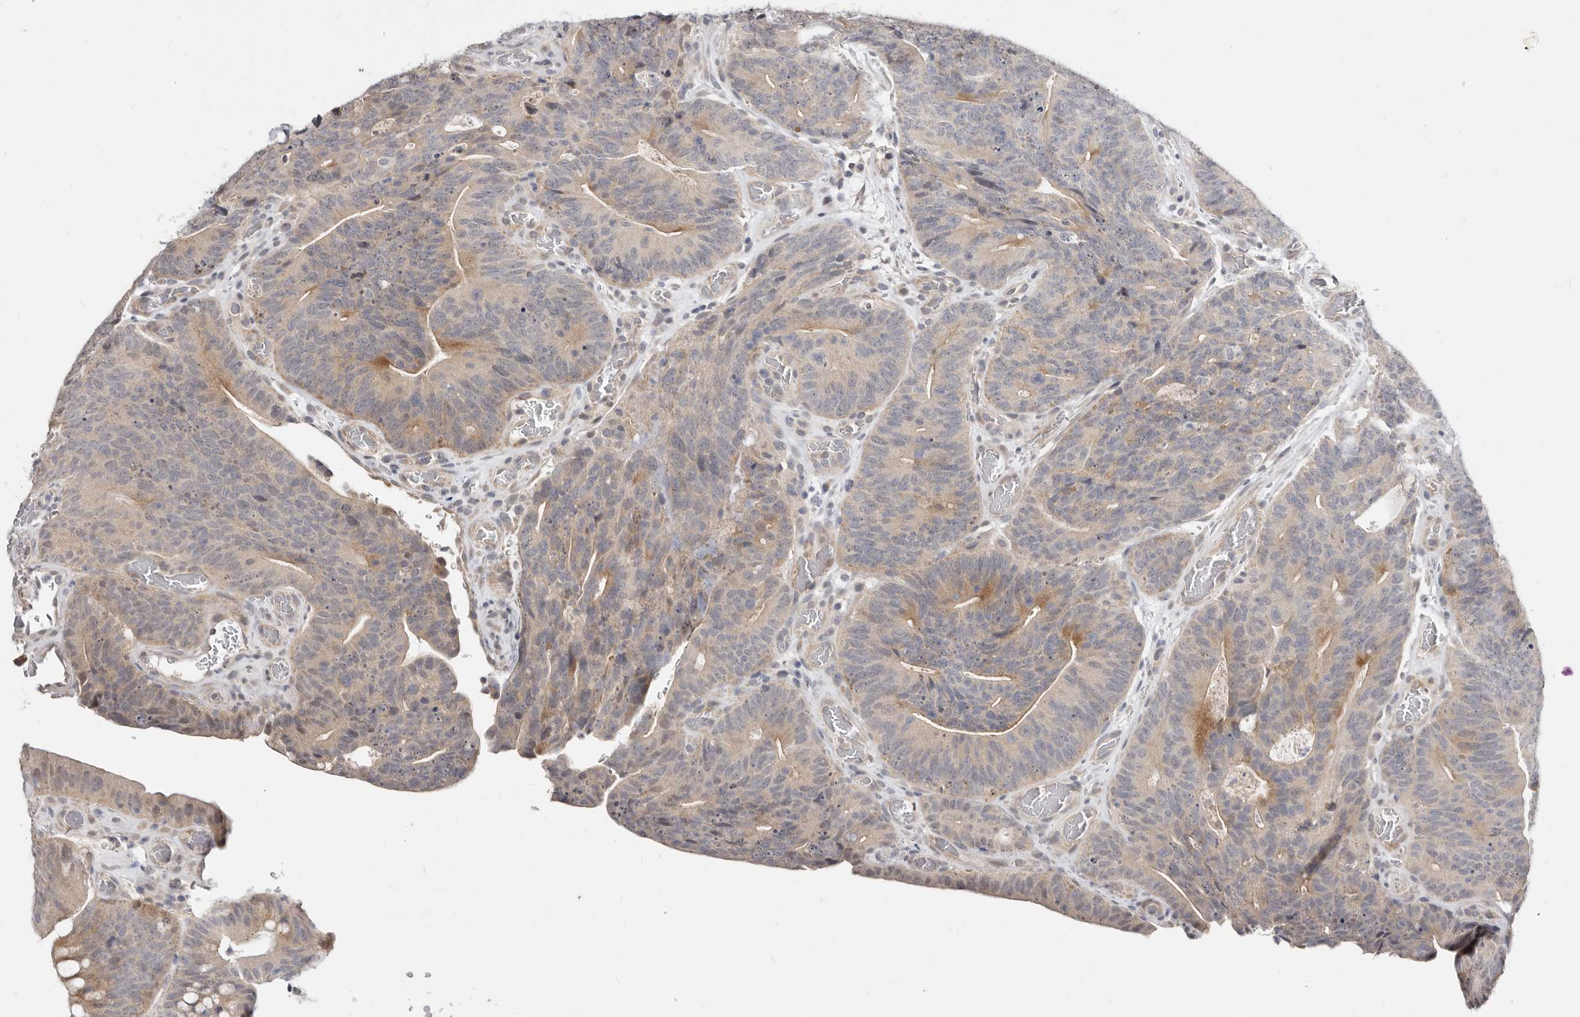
{"staining": {"intensity": "moderate", "quantity": "25%-75%", "location": "cytoplasmic/membranous"}, "tissue": "colorectal cancer", "cell_type": "Tumor cells", "image_type": "cancer", "snomed": [{"axis": "morphology", "description": "Normal tissue, NOS"}, {"axis": "topography", "description": "Colon"}], "caption": "A medium amount of moderate cytoplasmic/membranous staining is seen in approximately 25%-75% of tumor cells in colorectal cancer tissue.", "gene": "KLHL4", "patient": {"sex": "female", "age": 82}}